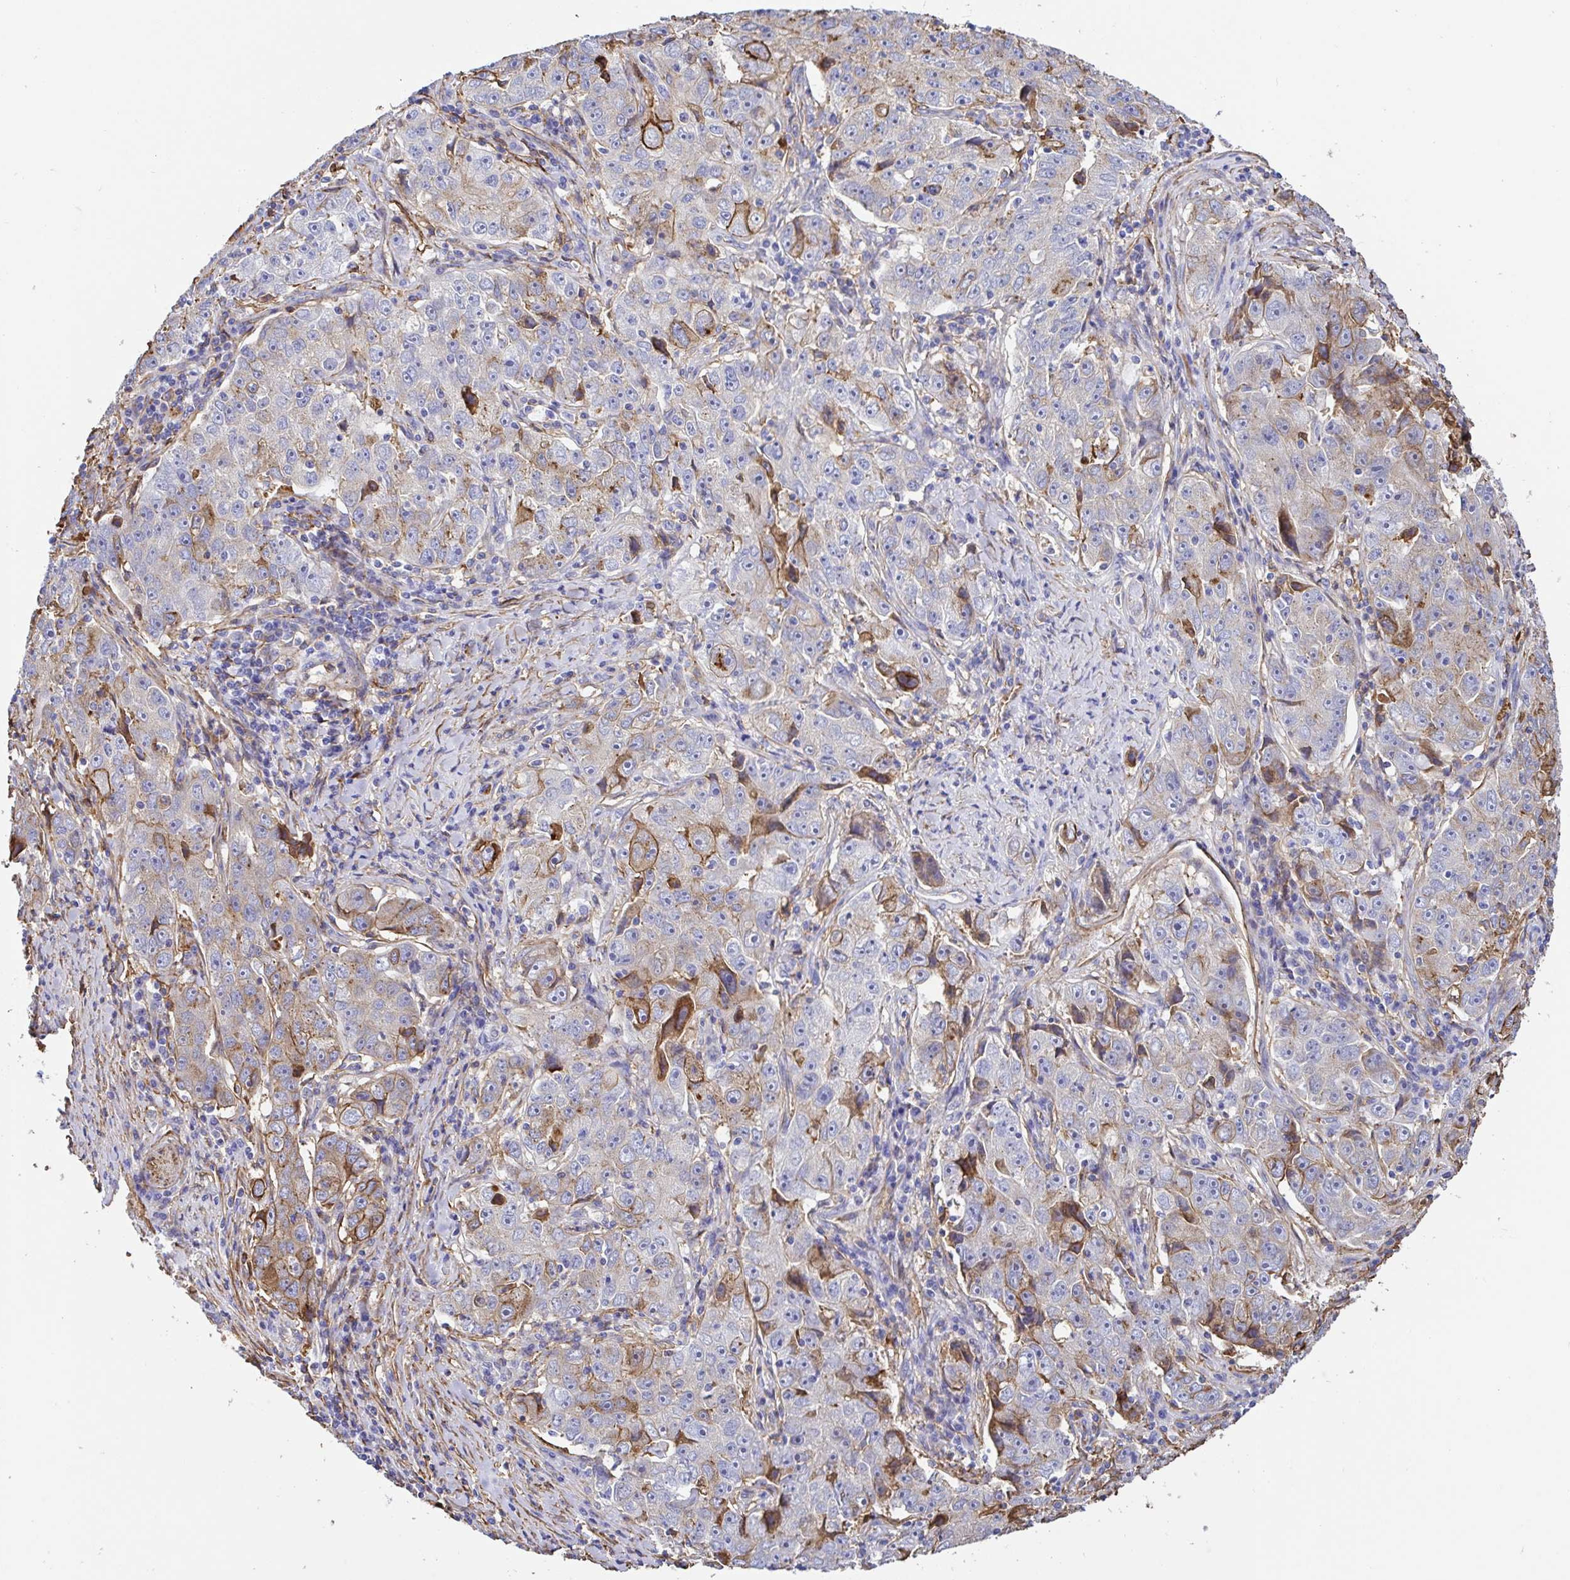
{"staining": {"intensity": "moderate", "quantity": "25%-75%", "location": "cytoplasmic/membranous"}, "tissue": "lung cancer", "cell_type": "Tumor cells", "image_type": "cancer", "snomed": [{"axis": "morphology", "description": "Normal morphology"}, {"axis": "morphology", "description": "Adenocarcinoma, NOS"}, {"axis": "topography", "description": "Lymph node"}, {"axis": "topography", "description": "Lung"}], "caption": "Protein analysis of adenocarcinoma (lung) tissue reveals moderate cytoplasmic/membranous positivity in approximately 25%-75% of tumor cells. The protein of interest is stained brown, and the nuclei are stained in blue (DAB (3,3'-diaminobenzidine) IHC with brightfield microscopy, high magnification).", "gene": "ANXA2", "patient": {"sex": "female", "age": 57}}